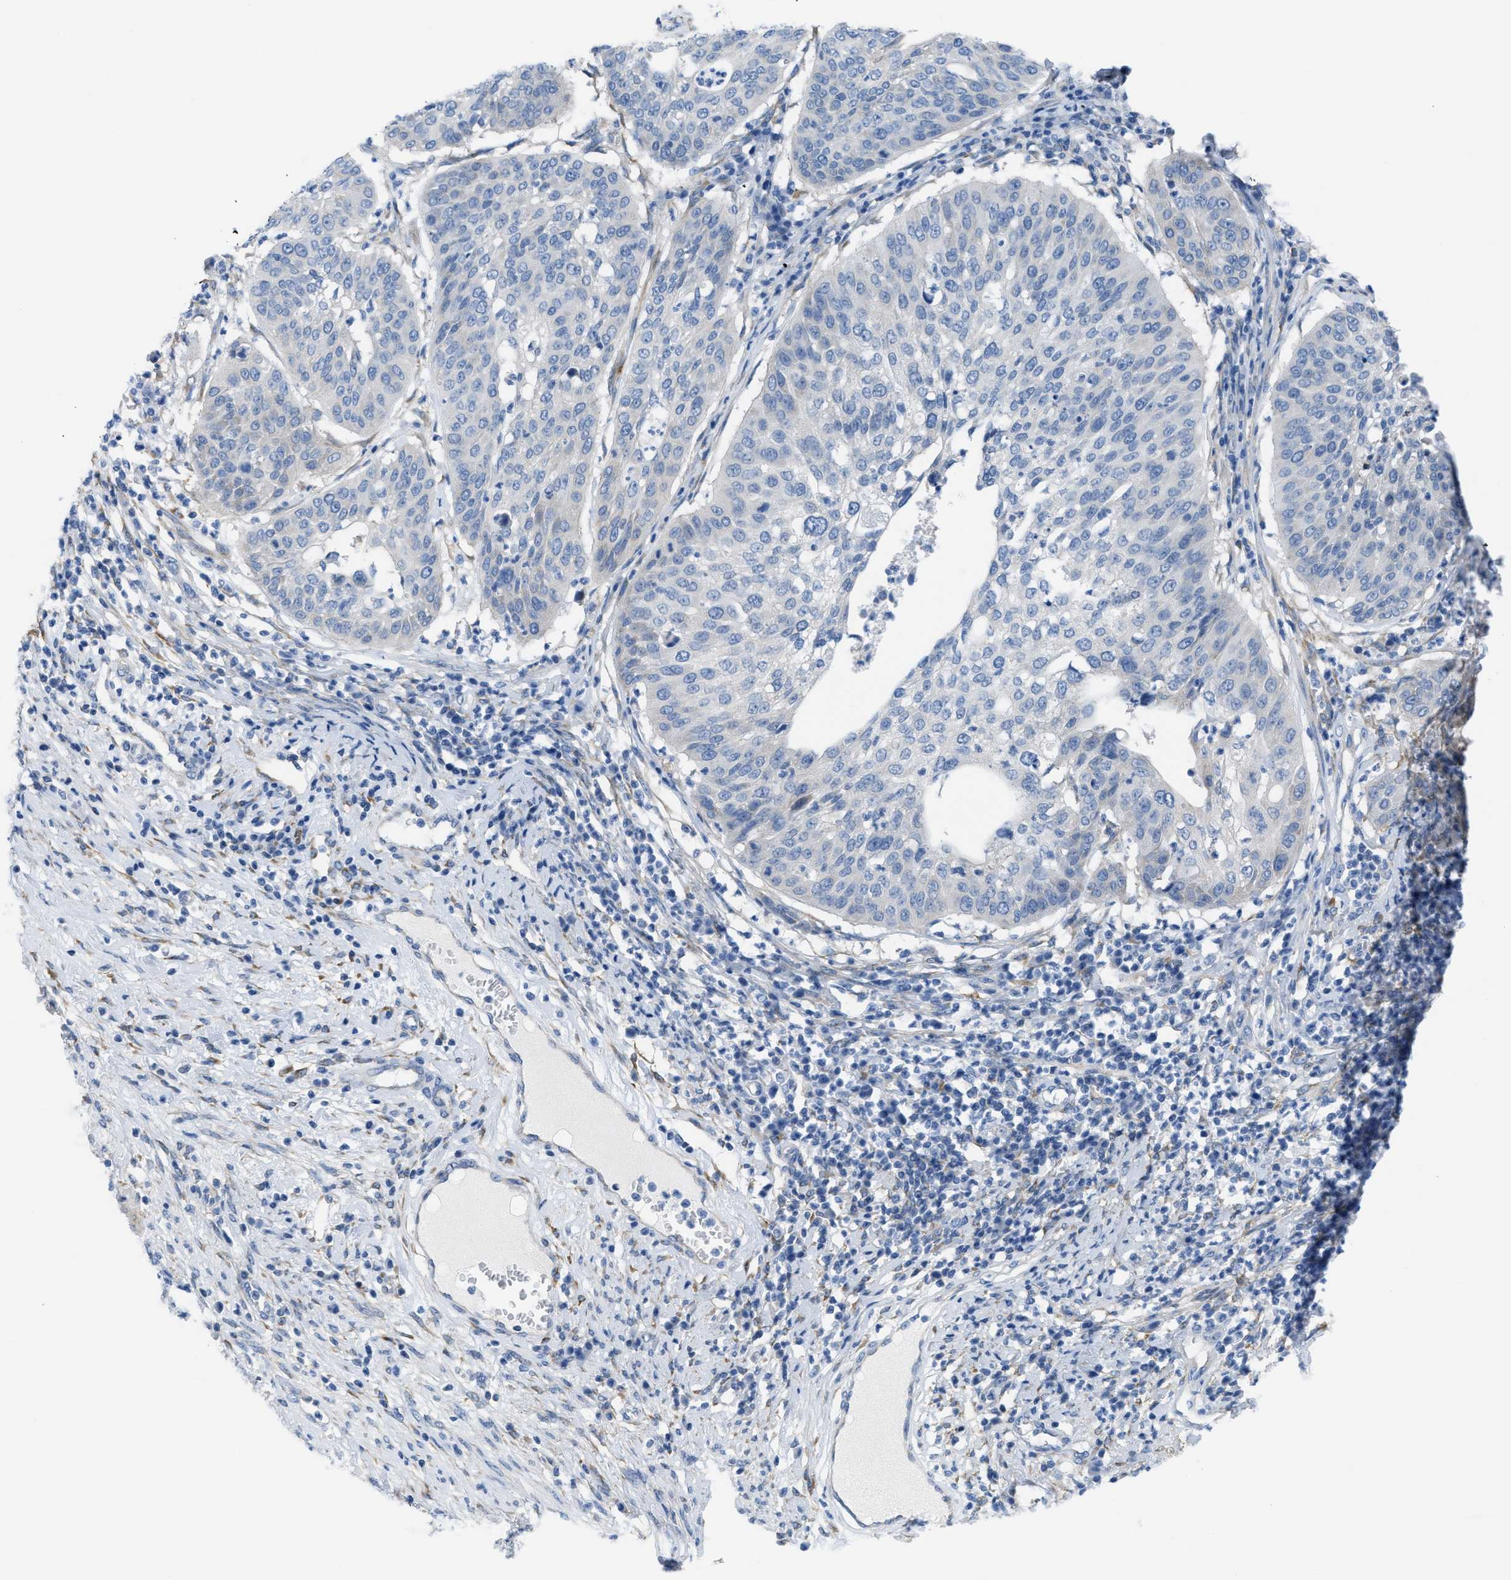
{"staining": {"intensity": "negative", "quantity": "none", "location": "none"}, "tissue": "cervical cancer", "cell_type": "Tumor cells", "image_type": "cancer", "snomed": [{"axis": "morphology", "description": "Normal tissue, NOS"}, {"axis": "morphology", "description": "Squamous cell carcinoma, NOS"}, {"axis": "topography", "description": "Cervix"}], "caption": "Cervical squamous cell carcinoma was stained to show a protein in brown. There is no significant expression in tumor cells.", "gene": "ASGR1", "patient": {"sex": "female", "age": 39}}